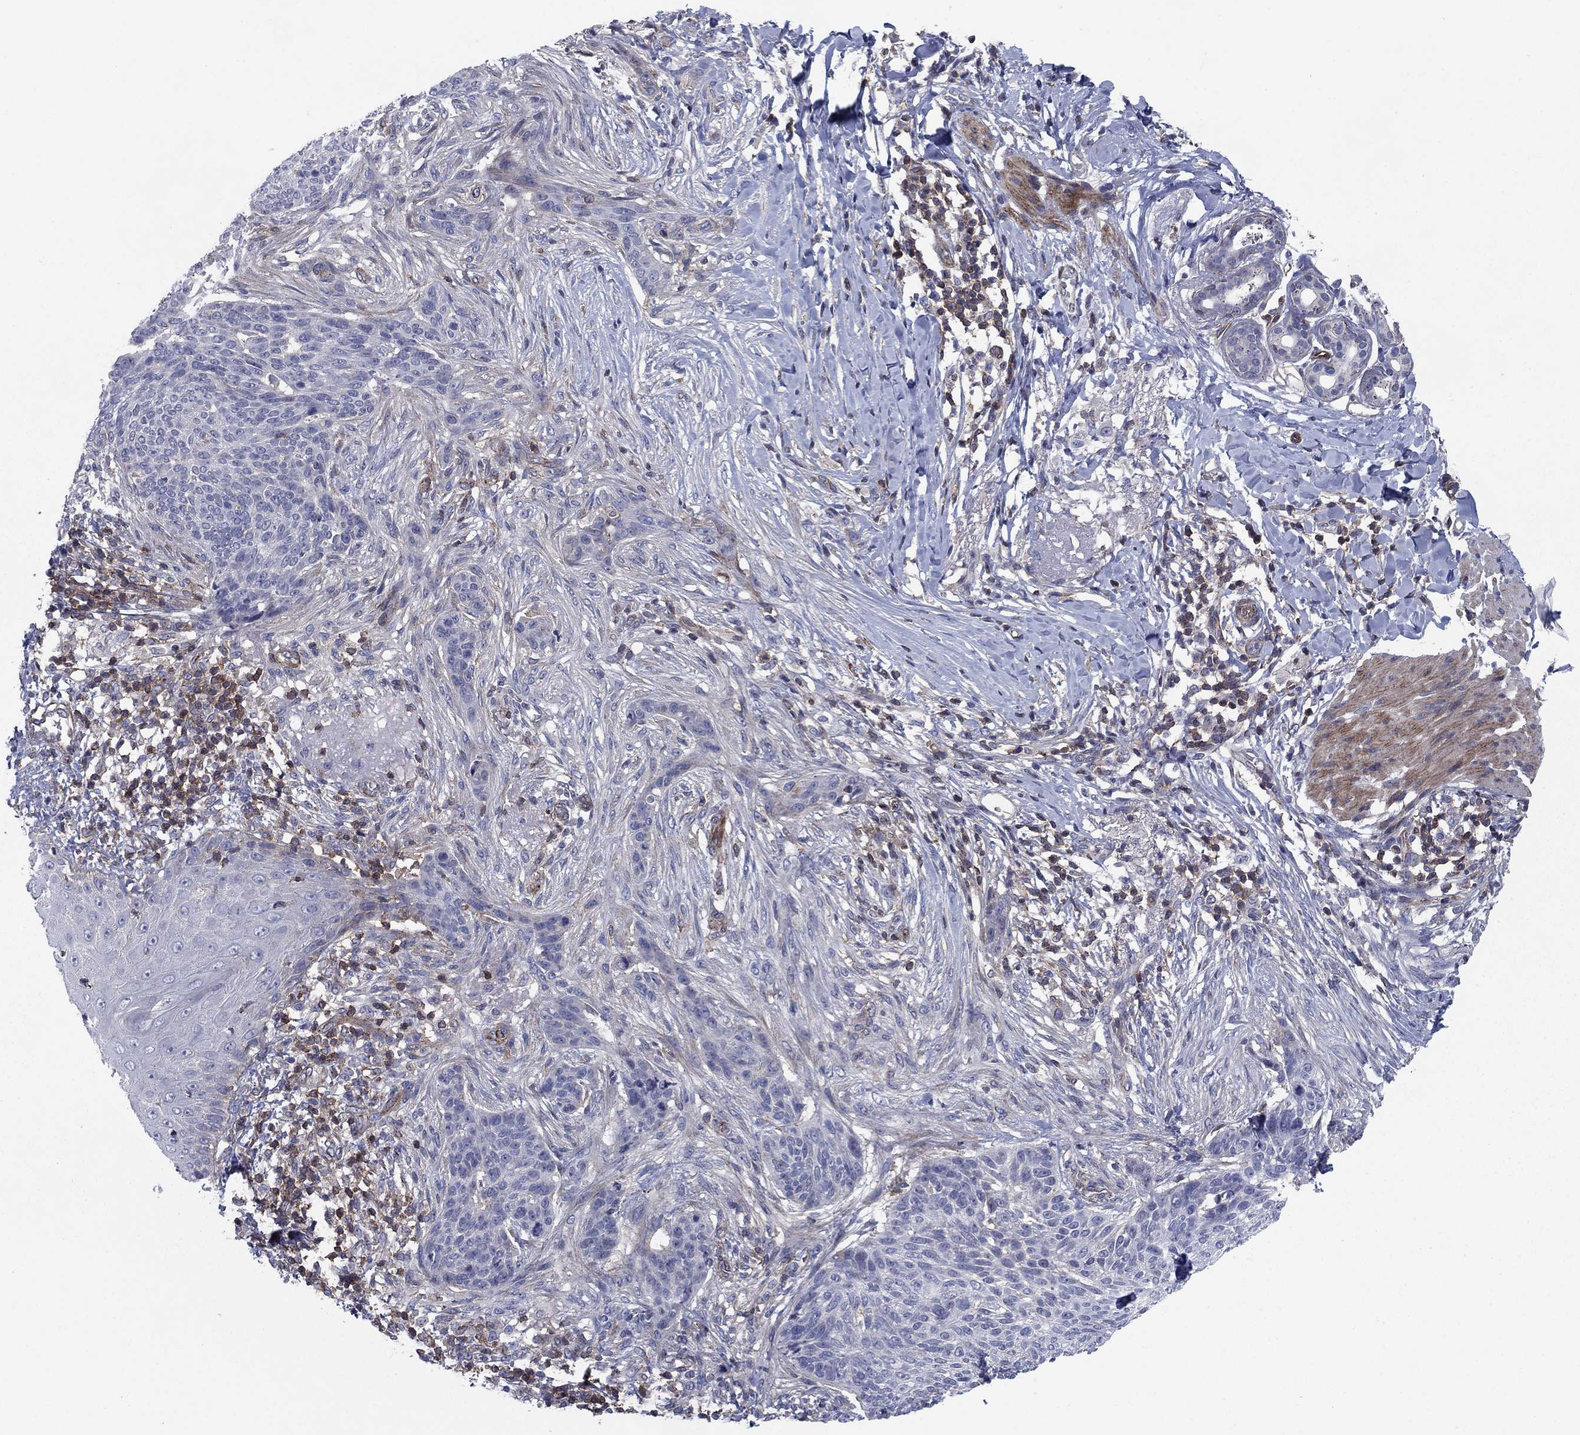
{"staining": {"intensity": "negative", "quantity": "none", "location": "none"}, "tissue": "skin cancer", "cell_type": "Tumor cells", "image_type": "cancer", "snomed": [{"axis": "morphology", "description": "Normal tissue, NOS"}, {"axis": "morphology", "description": "Basal cell carcinoma"}, {"axis": "topography", "description": "Skin"}], "caption": "Skin cancer (basal cell carcinoma) was stained to show a protein in brown. There is no significant expression in tumor cells.", "gene": "PSD4", "patient": {"sex": "male", "age": 84}}